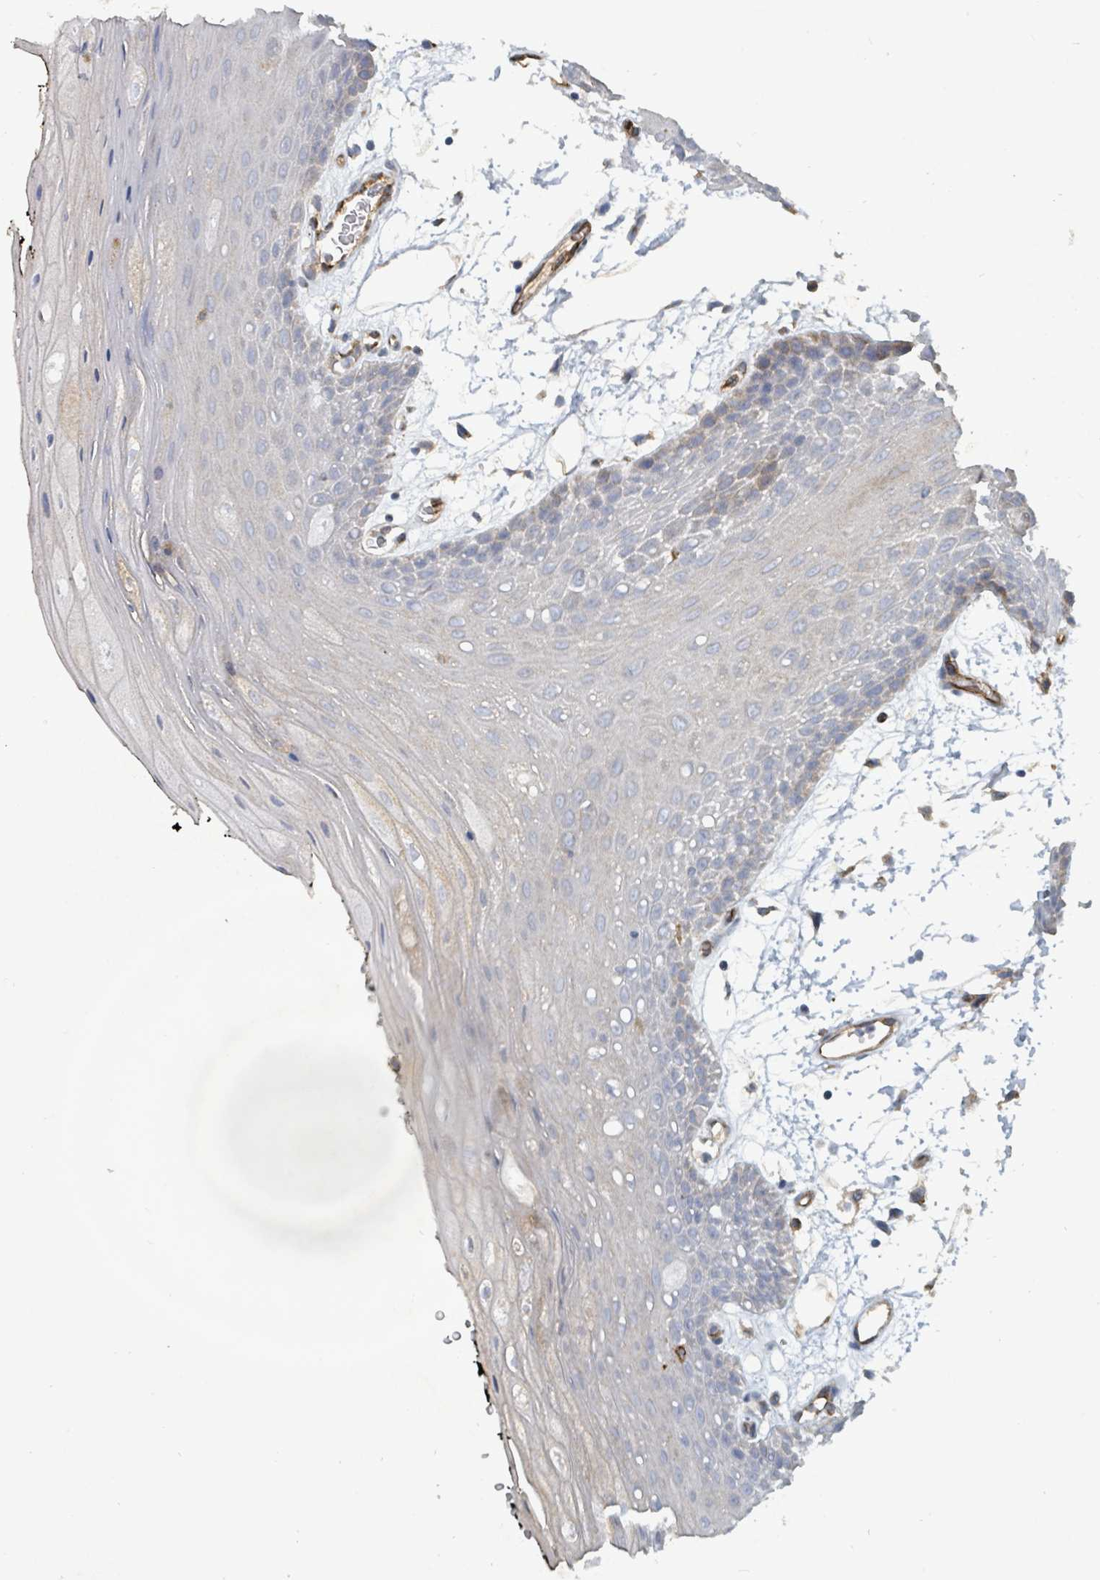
{"staining": {"intensity": "moderate", "quantity": "<25%", "location": "cytoplasmic/membranous"}, "tissue": "oral mucosa", "cell_type": "Squamous epithelial cells", "image_type": "normal", "snomed": [{"axis": "morphology", "description": "Normal tissue, NOS"}, {"axis": "topography", "description": "Oral tissue"}, {"axis": "topography", "description": "Tounge, NOS"}], "caption": "Moderate cytoplasmic/membranous expression is appreciated in about <25% of squamous epithelial cells in benign oral mucosa. Nuclei are stained in blue.", "gene": "IFIT1", "patient": {"sex": "female", "age": 59}}